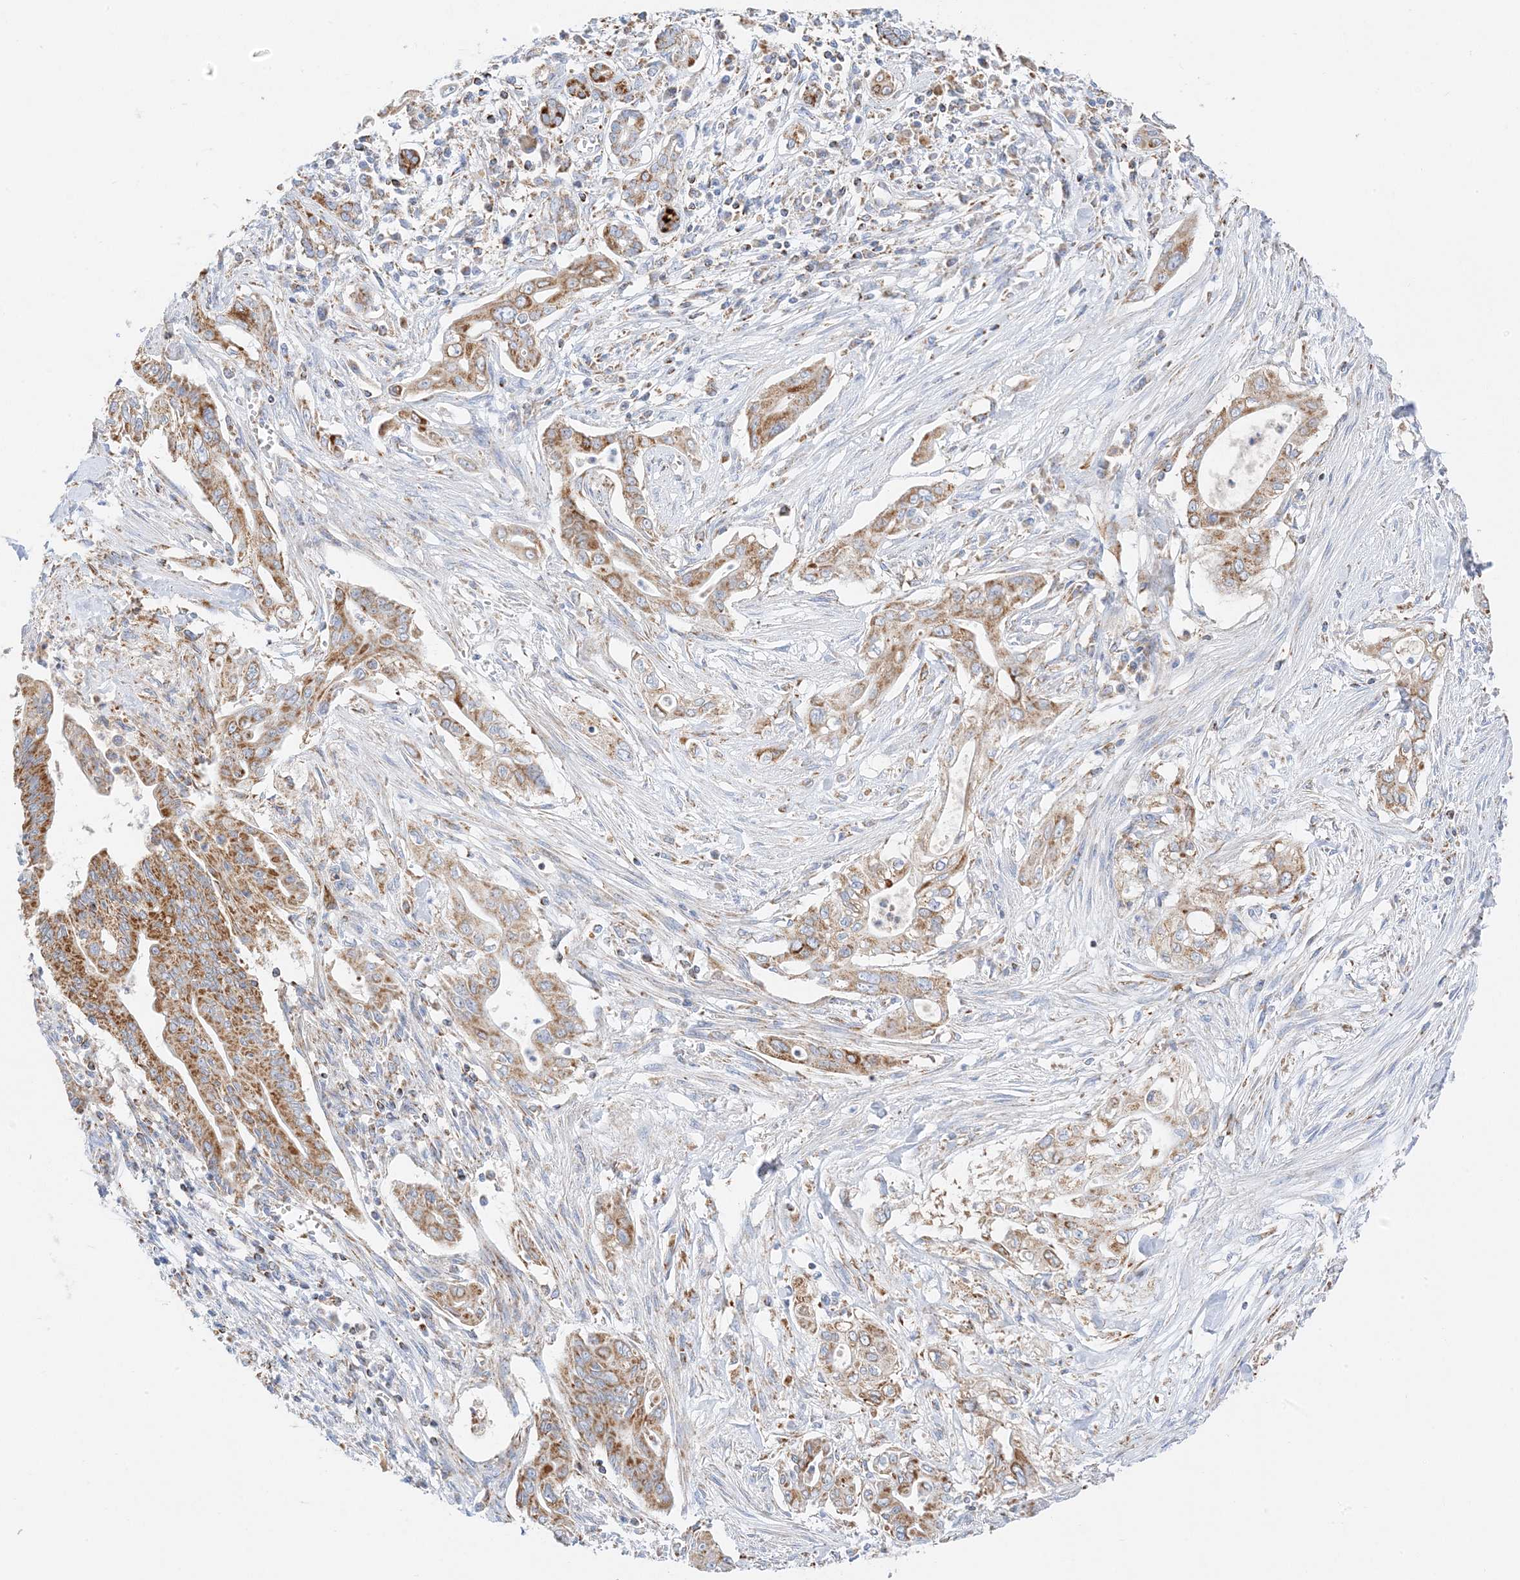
{"staining": {"intensity": "moderate", "quantity": ">75%", "location": "cytoplasmic/membranous"}, "tissue": "pancreatic cancer", "cell_type": "Tumor cells", "image_type": "cancer", "snomed": [{"axis": "morphology", "description": "Adenocarcinoma, NOS"}, {"axis": "topography", "description": "Pancreas"}], "caption": "Protein expression analysis of human pancreatic cancer reveals moderate cytoplasmic/membranous expression in about >75% of tumor cells.", "gene": "CAPN13", "patient": {"sex": "male", "age": 58}}